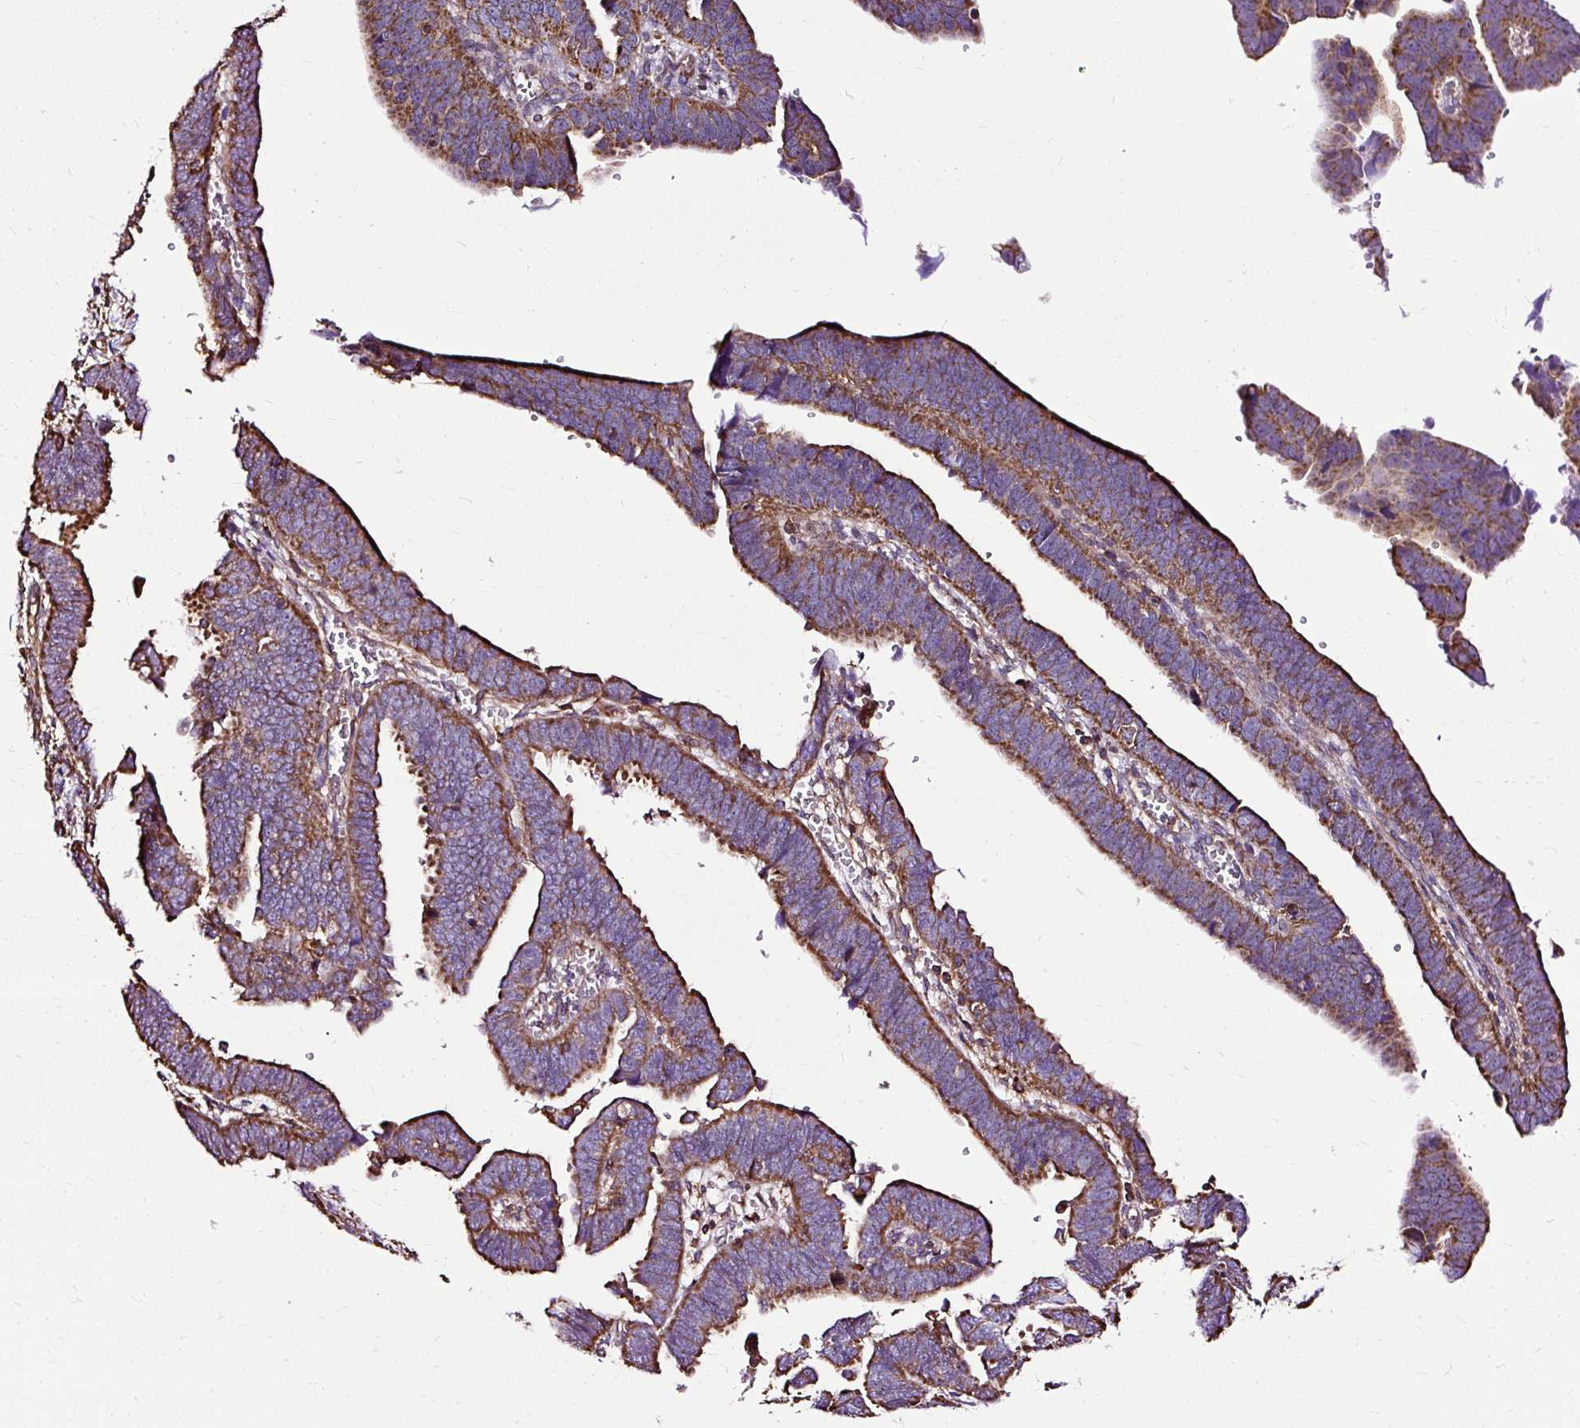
{"staining": {"intensity": "strong", "quantity": ">75%", "location": "cytoplasmic/membranous"}, "tissue": "endometrial cancer", "cell_type": "Tumor cells", "image_type": "cancer", "snomed": [{"axis": "morphology", "description": "Adenocarcinoma, NOS"}, {"axis": "topography", "description": "Endometrium"}], "caption": "Protein staining of endometrial cancer (adenocarcinoma) tissue demonstrates strong cytoplasmic/membranous positivity in about >75% of tumor cells. (brown staining indicates protein expression, while blue staining denotes nuclei).", "gene": "KLHL11", "patient": {"sex": "female", "age": 75}}